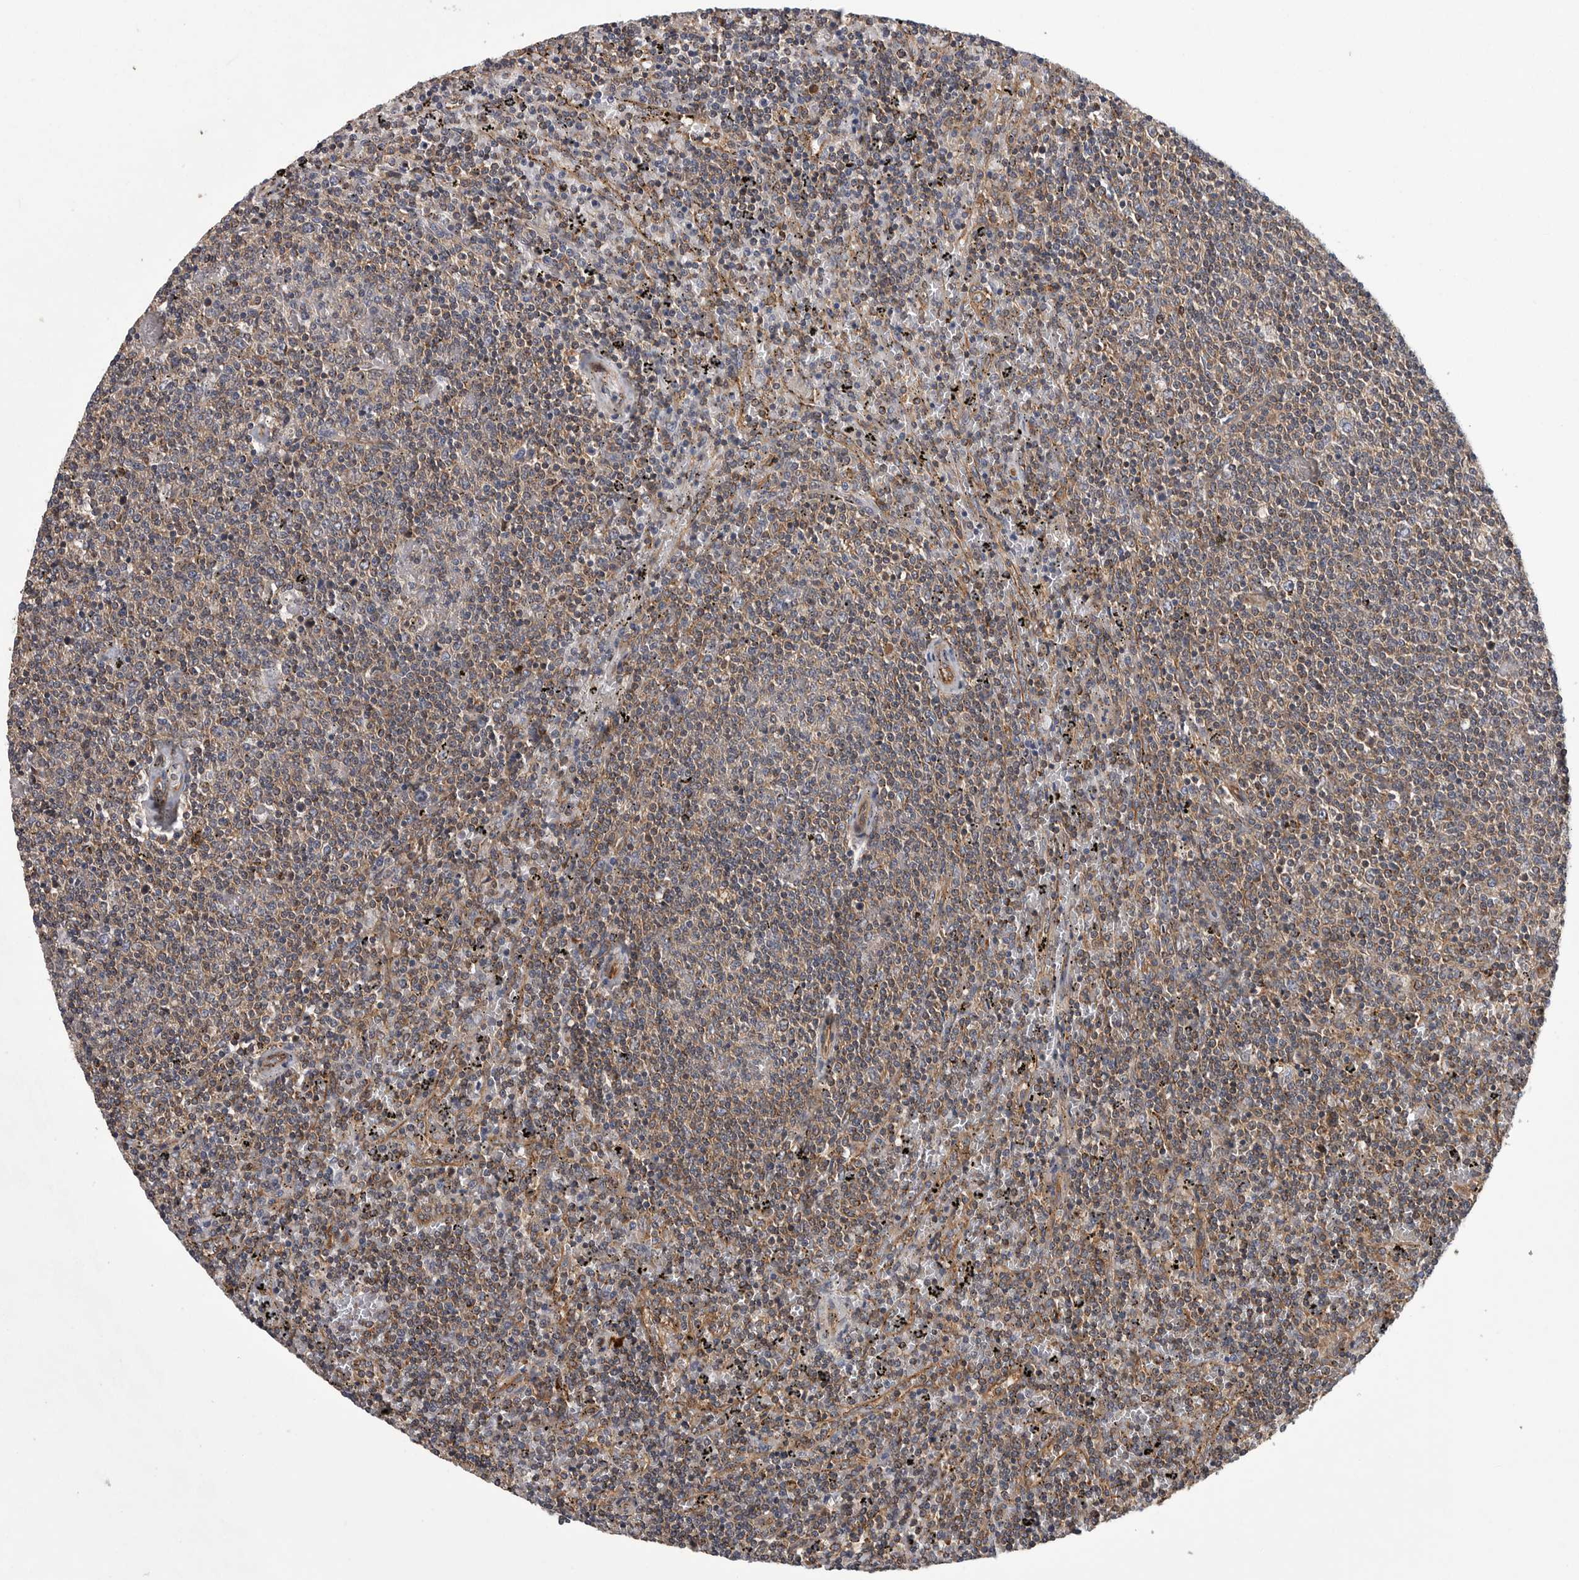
{"staining": {"intensity": "weak", "quantity": "25%-75%", "location": "cytoplasmic/membranous"}, "tissue": "lymphoma", "cell_type": "Tumor cells", "image_type": "cancer", "snomed": [{"axis": "morphology", "description": "Malignant lymphoma, non-Hodgkin's type, Low grade"}, {"axis": "topography", "description": "Spleen"}], "caption": "Immunohistochemistry (IHC) micrograph of neoplastic tissue: lymphoma stained using immunohistochemistry demonstrates low levels of weak protein expression localized specifically in the cytoplasmic/membranous of tumor cells, appearing as a cytoplasmic/membranous brown color.", "gene": "OXR1", "patient": {"sex": "female", "age": 50}}